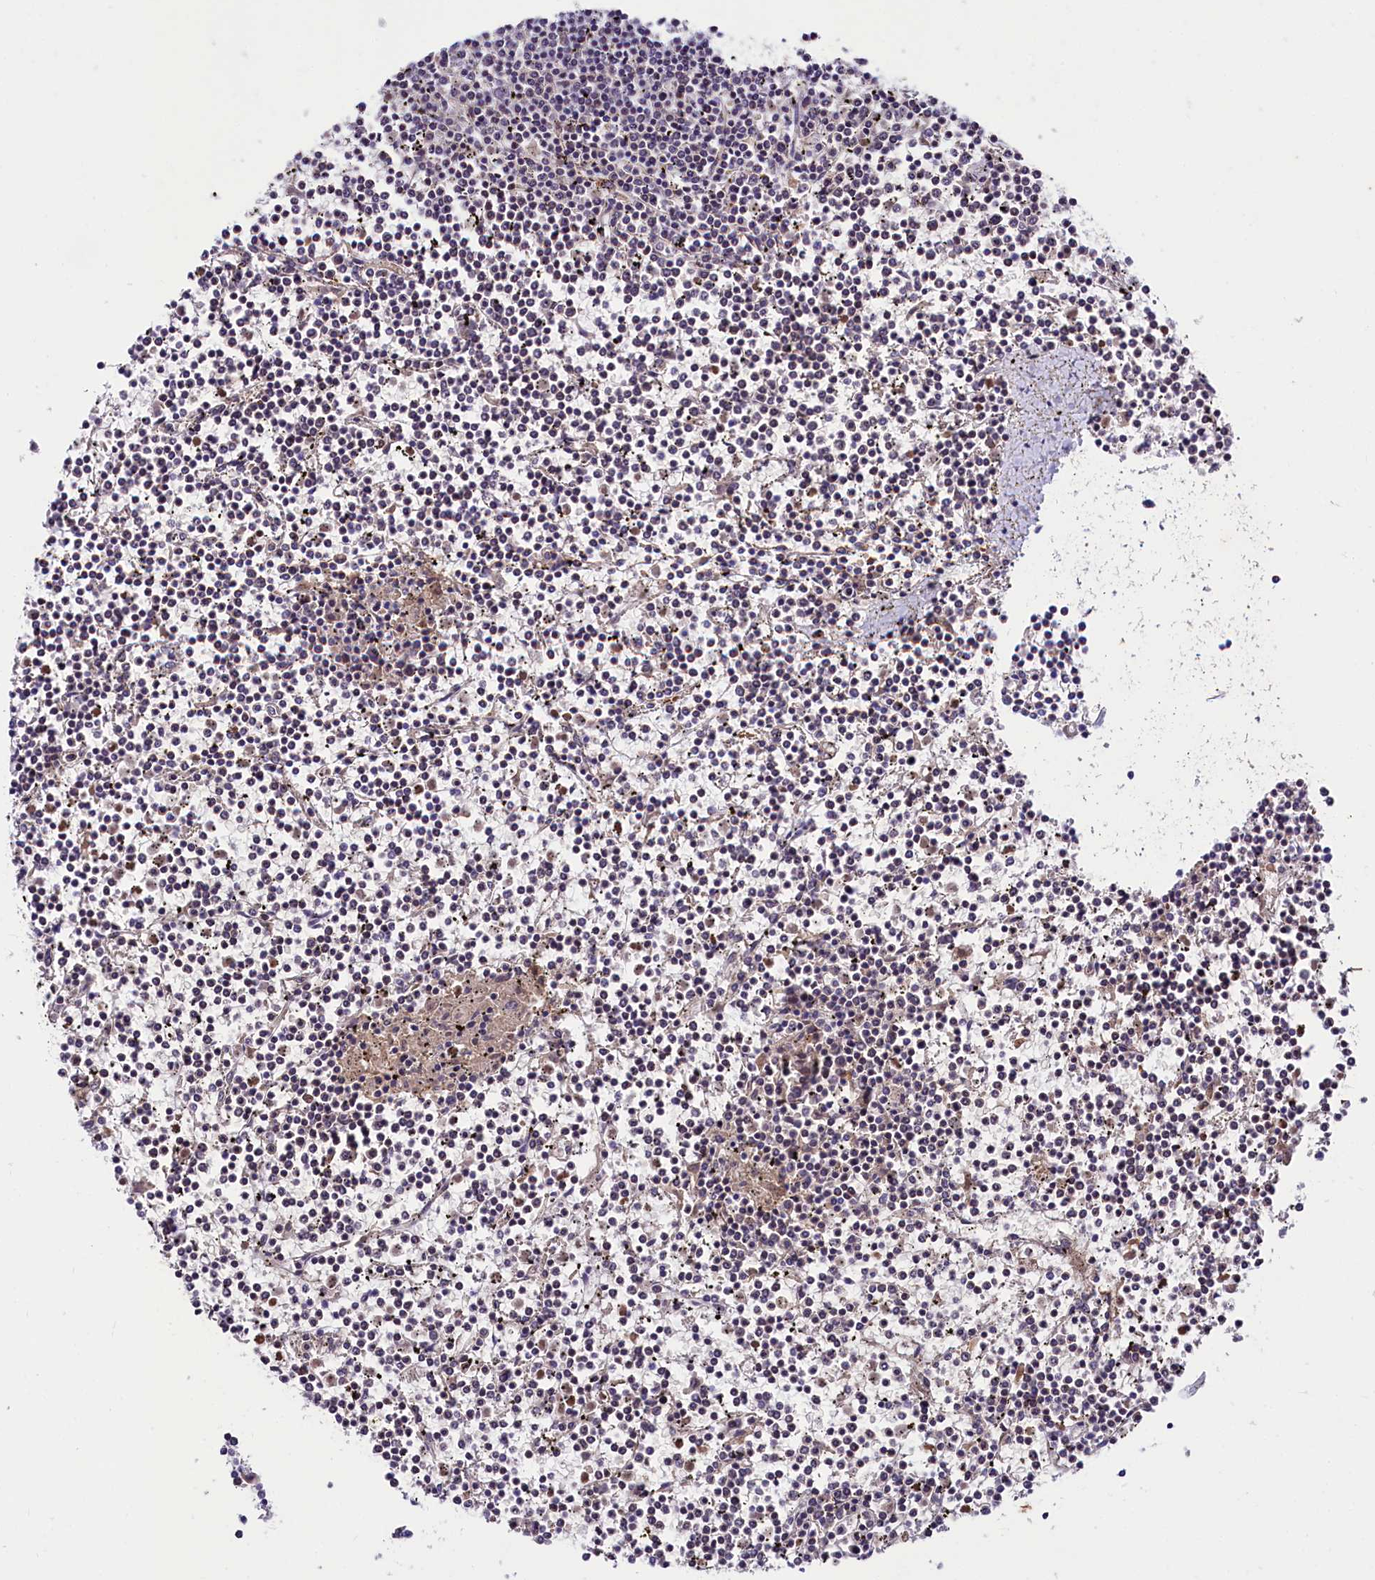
{"staining": {"intensity": "negative", "quantity": "none", "location": "none"}, "tissue": "lymphoma", "cell_type": "Tumor cells", "image_type": "cancer", "snomed": [{"axis": "morphology", "description": "Malignant lymphoma, non-Hodgkin's type, Low grade"}, {"axis": "topography", "description": "Spleen"}], "caption": "Malignant lymphoma, non-Hodgkin's type (low-grade) was stained to show a protein in brown. There is no significant positivity in tumor cells.", "gene": "ABHD5", "patient": {"sex": "female", "age": 19}}